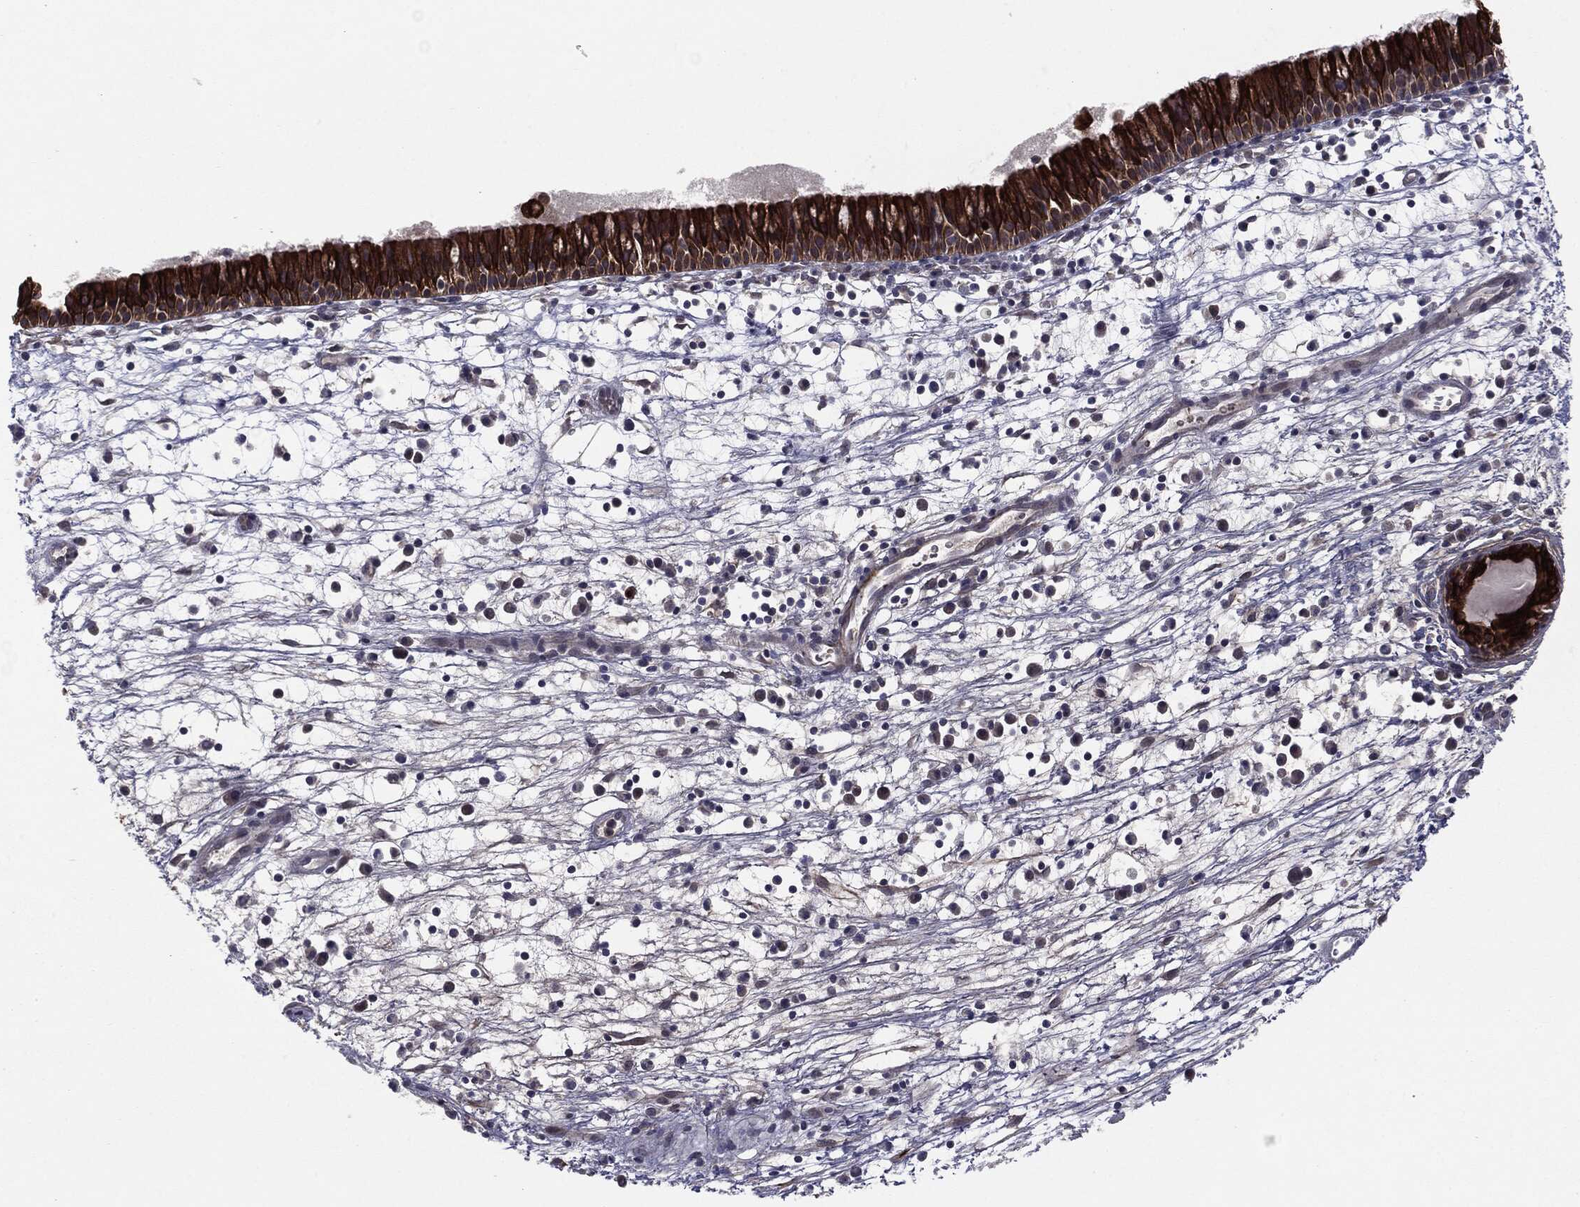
{"staining": {"intensity": "strong", "quantity": ">75%", "location": "cytoplasmic/membranous"}, "tissue": "nasopharynx", "cell_type": "Respiratory epithelial cells", "image_type": "normal", "snomed": [{"axis": "morphology", "description": "Normal tissue, NOS"}, {"axis": "topography", "description": "Nasopharynx"}], "caption": "Nasopharynx stained for a protein (brown) demonstrates strong cytoplasmic/membranous positive staining in about >75% of respiratory epithelial cells.", "gene": "KRT7", "patient": {"sex": "male", "age": 58}}